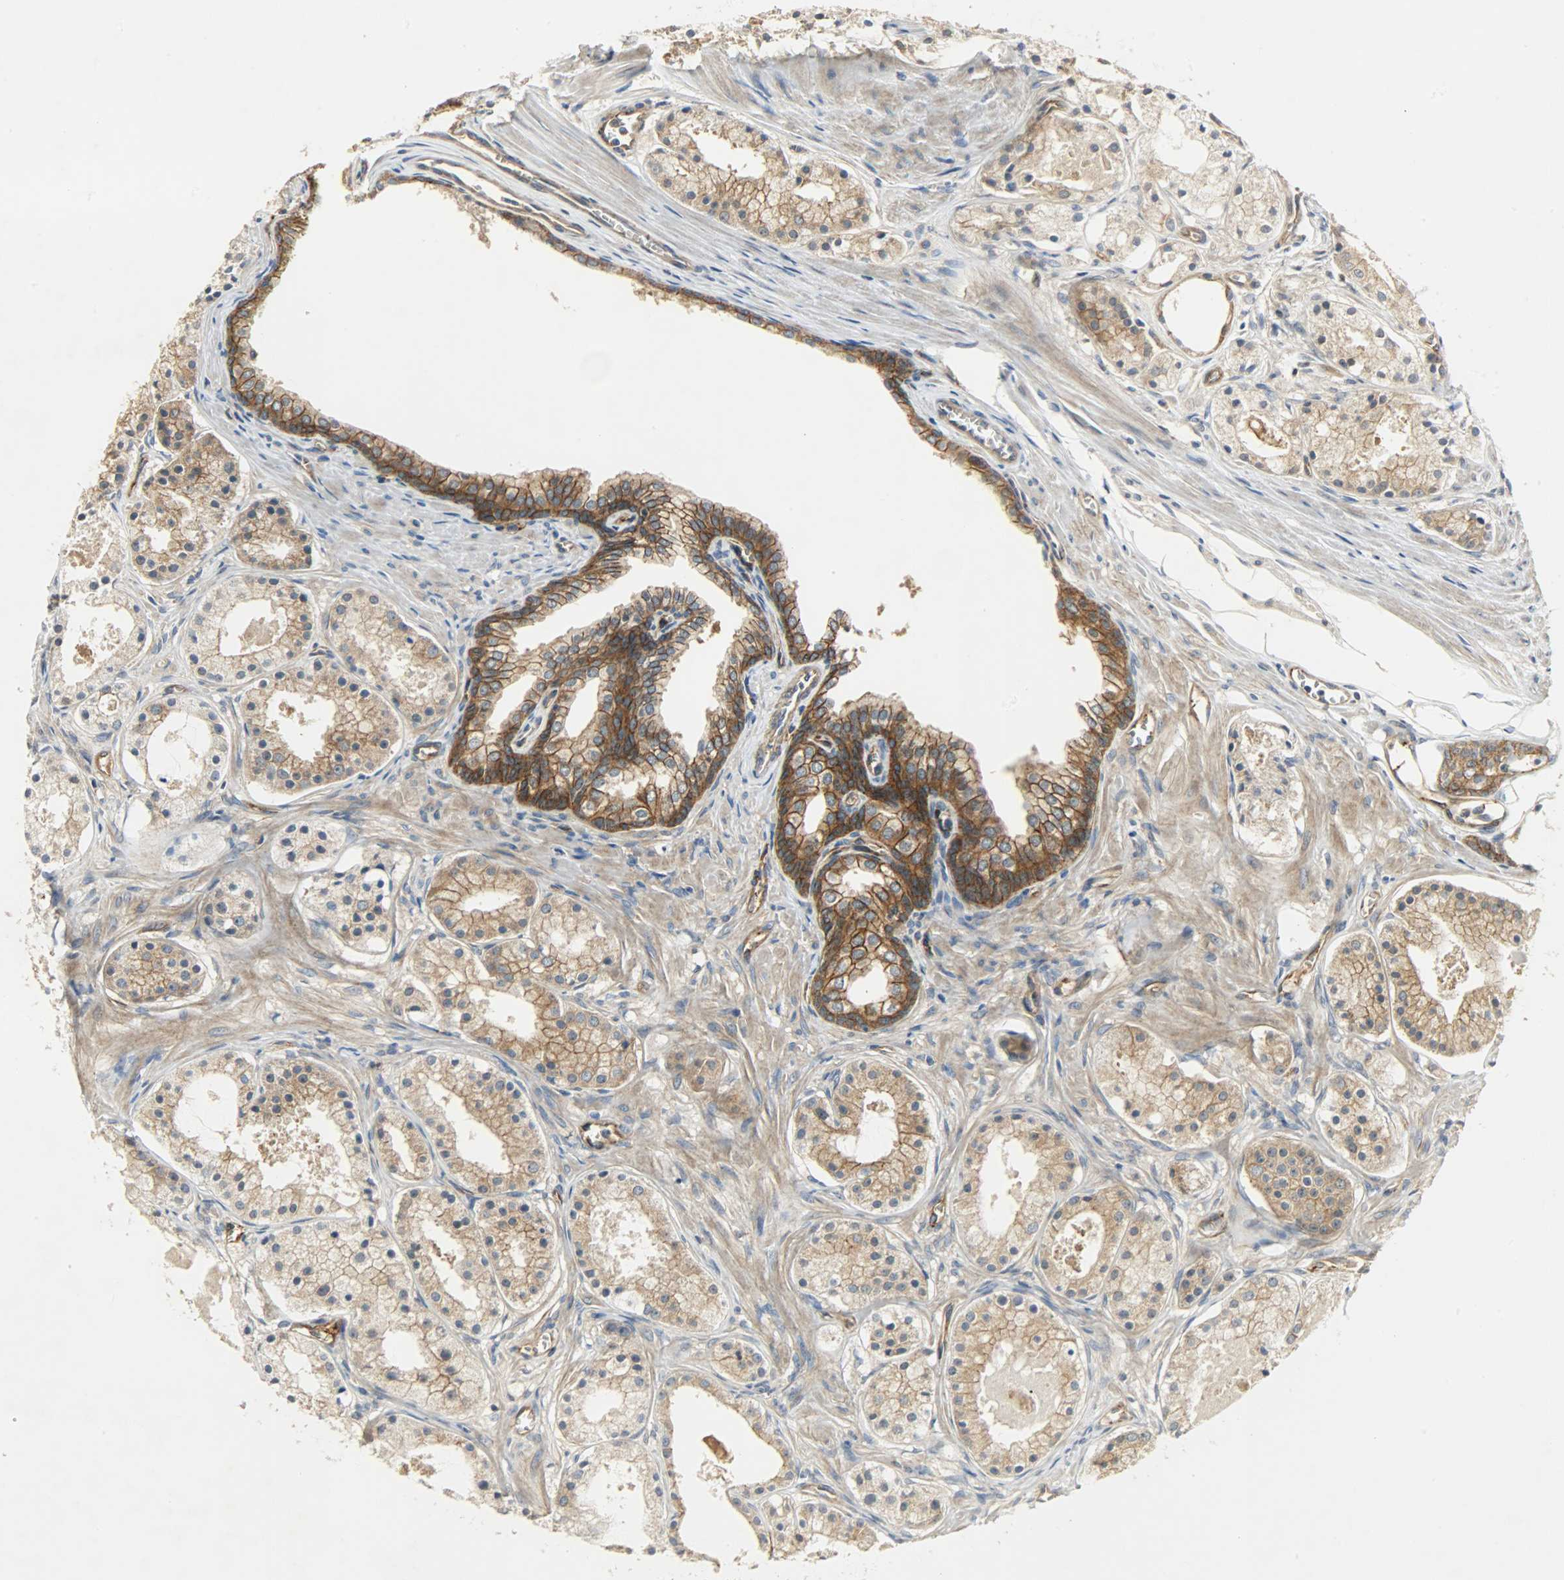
{"staining": {"intensity": "moderate", "quantity": ">75%", "location": "cytoplasmic/membranous"}, "tissue": "prostate cancer", "cell_type": "Tumor cells", "image_type": "cancer", "snomed": [{"axis": "morphology", "description": "Adenocarcinoma, Low grade"}, {"axis": "topography", "description": "Prostate"}], "caption": "Tumor cells demonstrate moderate cytoplasmic/membranous staining in about >75% of cells in prostate cancer.", "gene": "KIAA1217", "patient": {"sex": "male", "age": 57}}